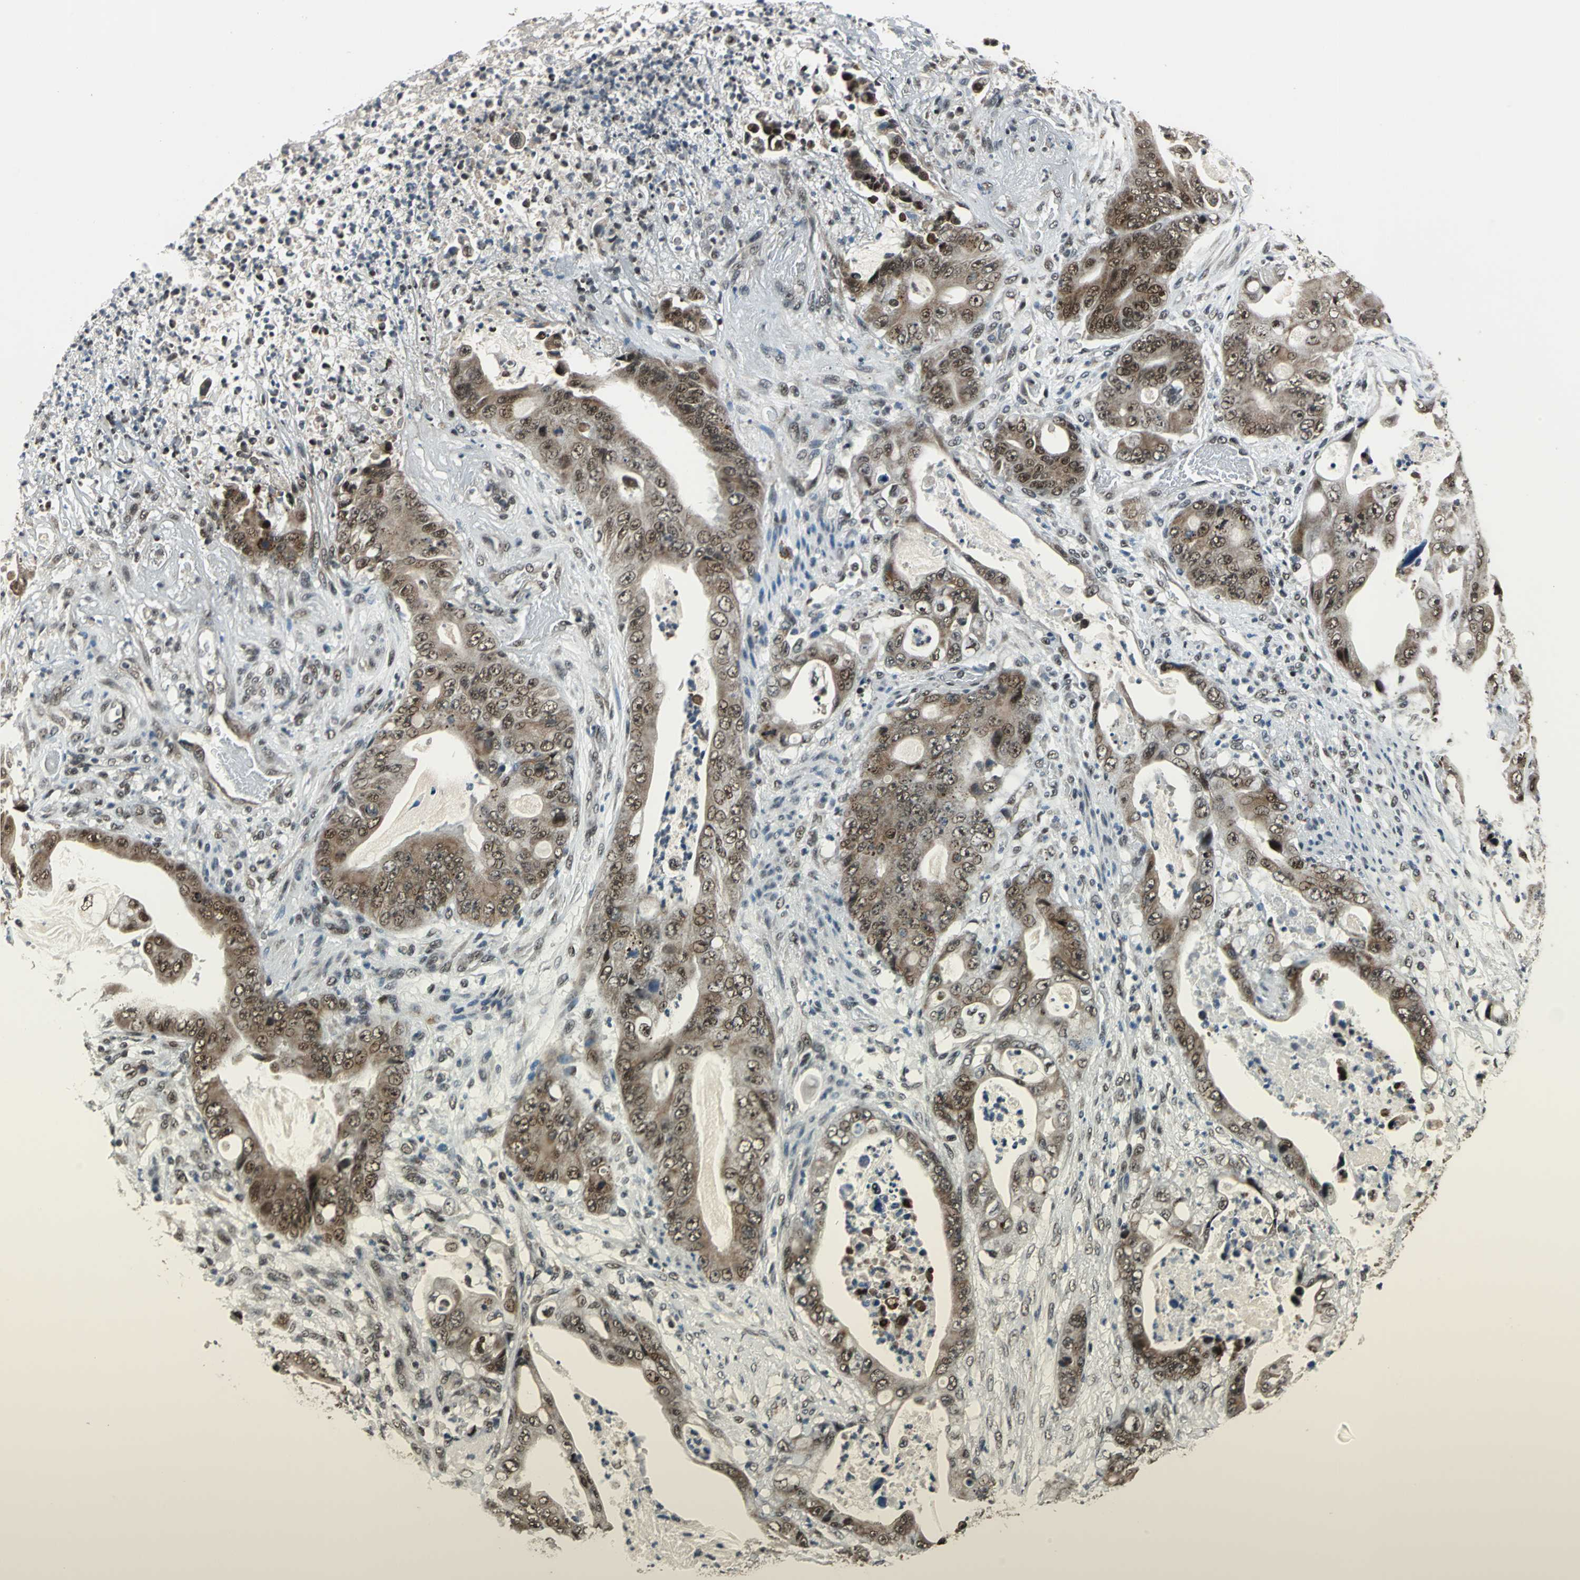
{"staining": {"intensity": "moderate", "quantity": "25%-75%", "location": "cytoplasmic/membranous,nuclear"}, "tissue": "stomach cancer", "cell_type": "Tumor cells", "image_type": "cancer", "snomed": [{"axis": "morphology", "description": "Adenocarcinoma, NOS"}, {"axis": "topography", "description": "Stomach"}], "caption": "A brown stain shows moderate cytoplasmic/membranous and nuclear positivity of a protein in human stomach adenocarcinoma tumor cells.", "gene": "BCLAF1", "patient": {"sex": "female", "age": 73}}